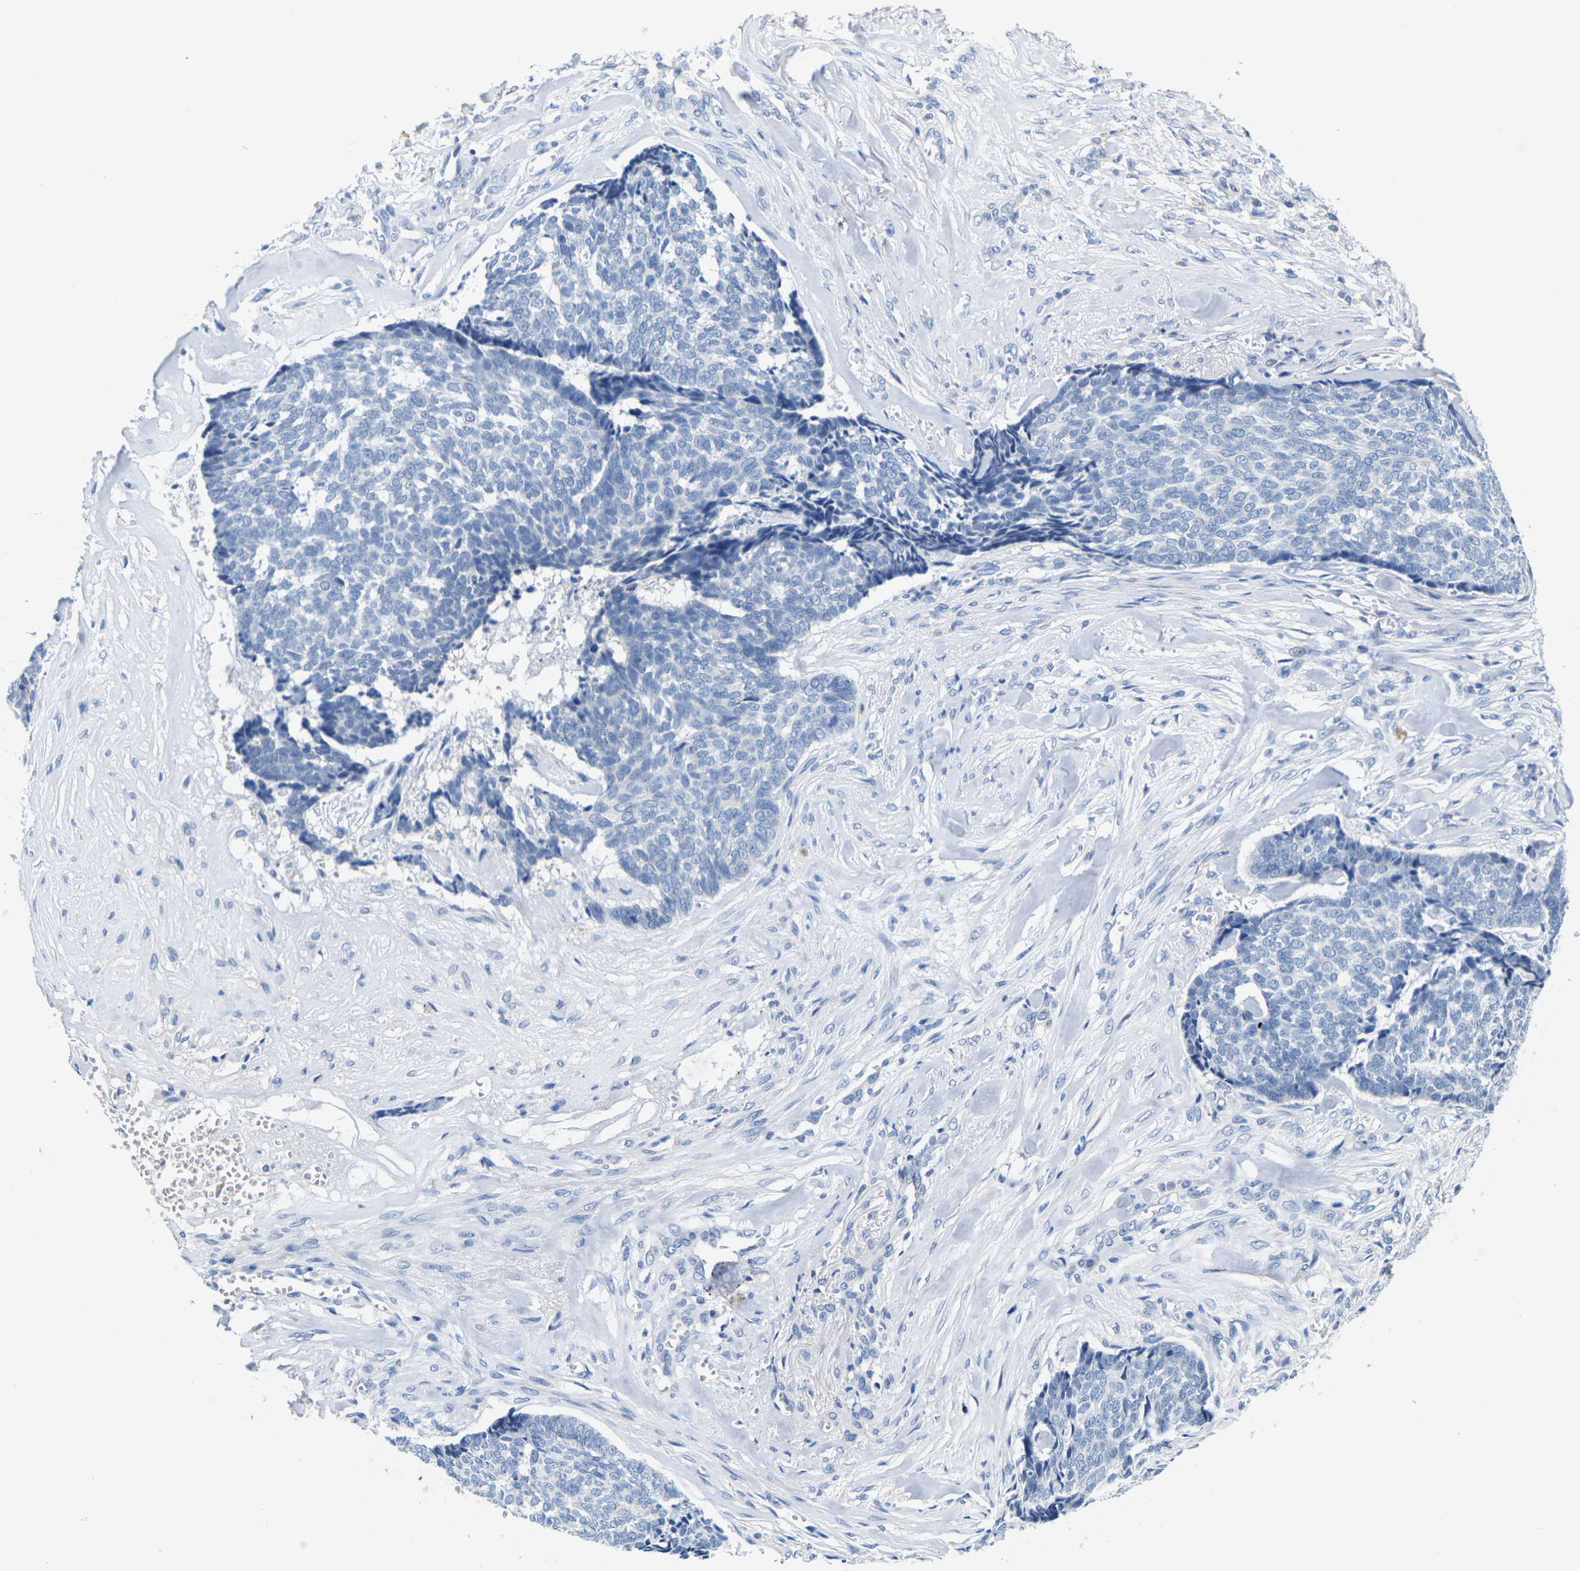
{"staining": {"intensity": "negative", "quantity": "none", "location": "none"}, "tissue": "skin cancer", "cell_type": "Tumor cells", "image_type": "cancer", "snomed": [{"axis": "morphology", "description": "Basal cell carcinoma"}, {"axis": "topography", "description": "Skin"}], "caption": "An immunohistochemistry (IHC) histopathology image of skin cancer (basal cell carcinoma) is shown. There is no staining in tumor cells of skin cancer (basal cell carcinoma). (Brightfield microscopy of DAB immunohistochemistry (IHC) at high magnification).", "gene": "NOCT", "patient": {"sex": "male", "age": 84}}